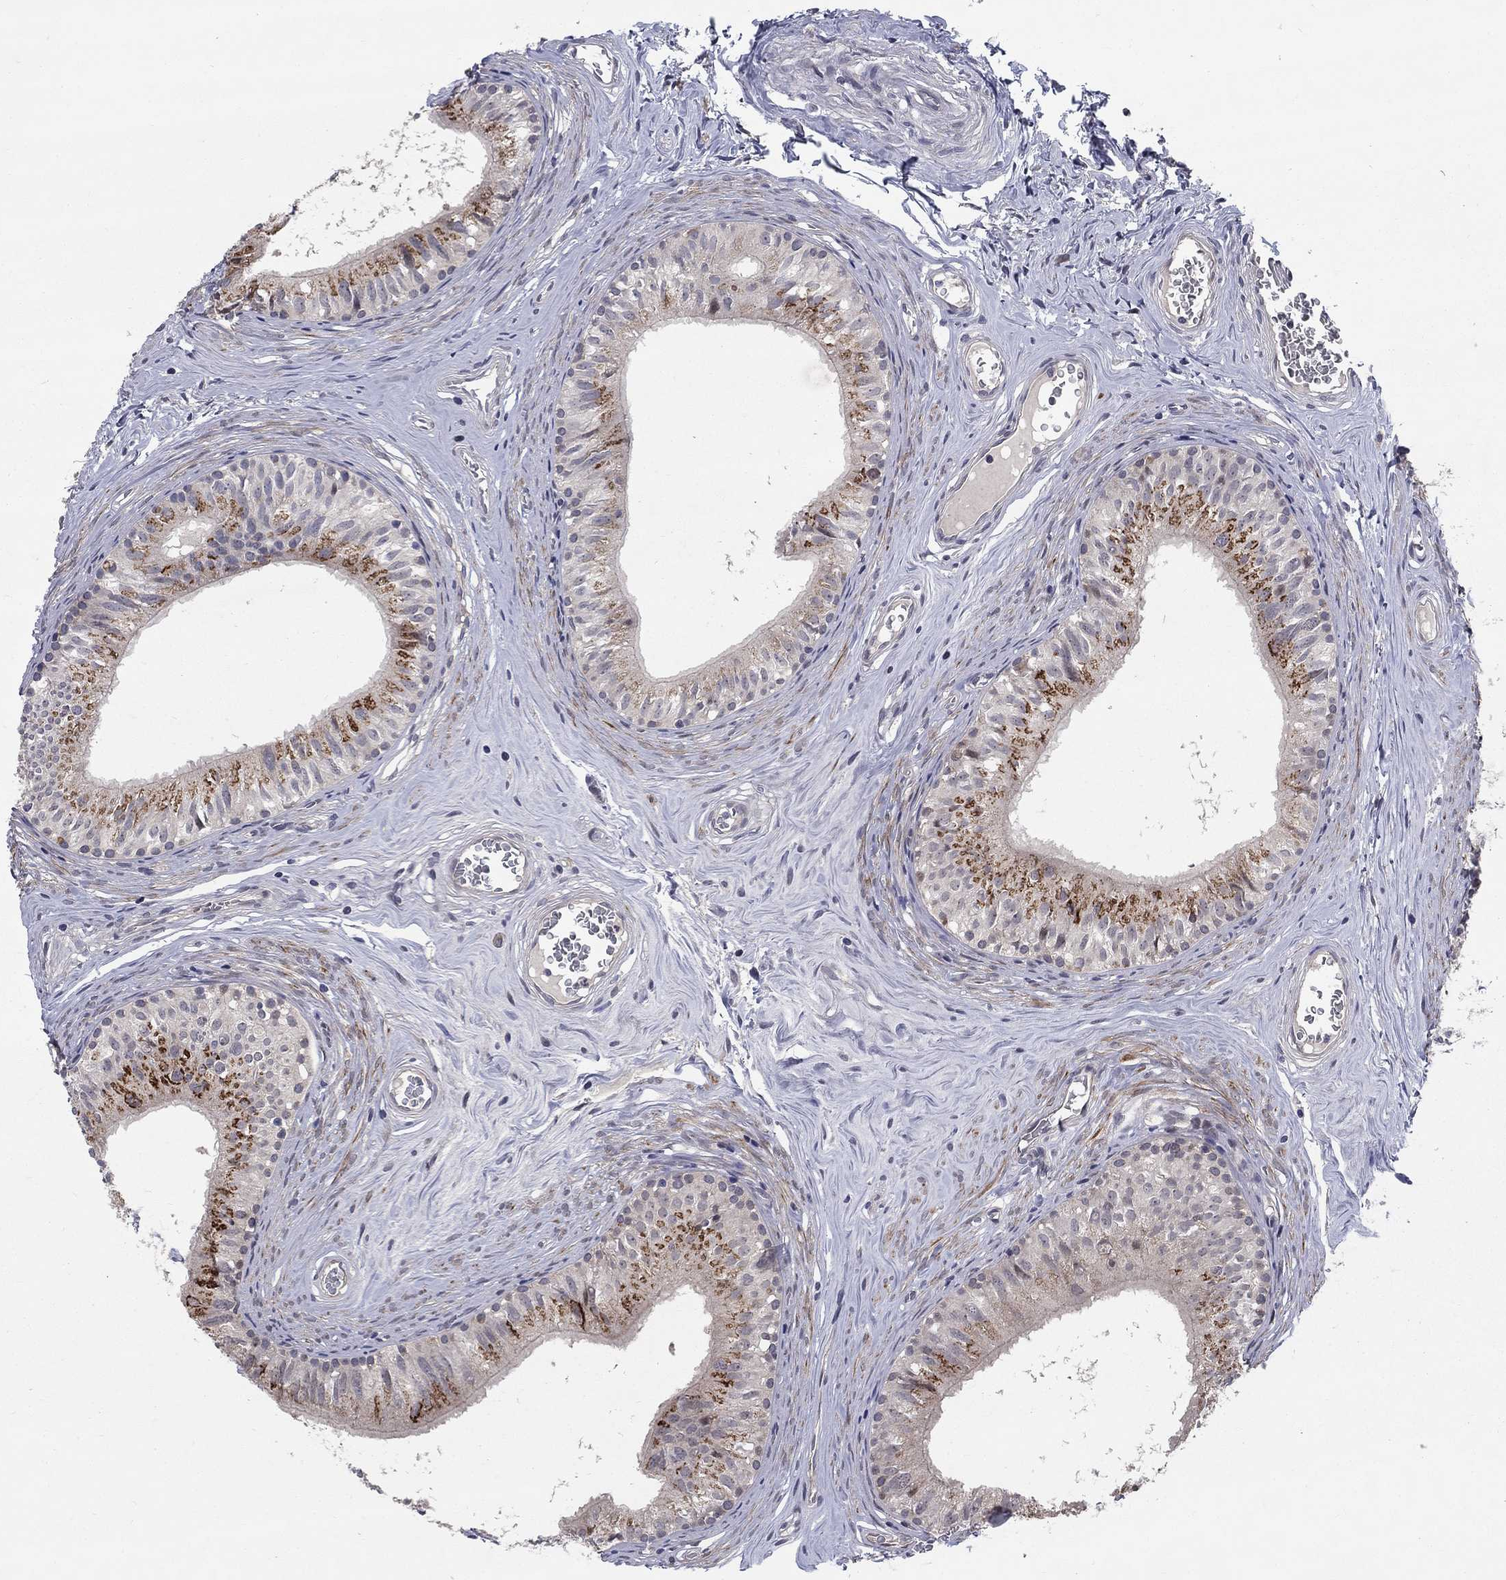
{"staining": {"intensity": "strong", "quantity": "25%-75%", "location": "cytoplasmic/membranous"}, "tissue": "epididymis", "cell_type": "Glandular cells", "image_type": "normal", "snomed": [{"axis": "morphology", "description": "Normal tissue, NOS"}, {"axis": "topography", "description": "Epididymis"}], "caption": "A high-resolution histopathology image shows IHC staining of benign epididymis, which demonstrates strong cytoplasmic/membranous expression in approximately 25%-75% of glandular cells.", "gene": "FAM3B", "patient": {"sex": "male", "age": 52}}